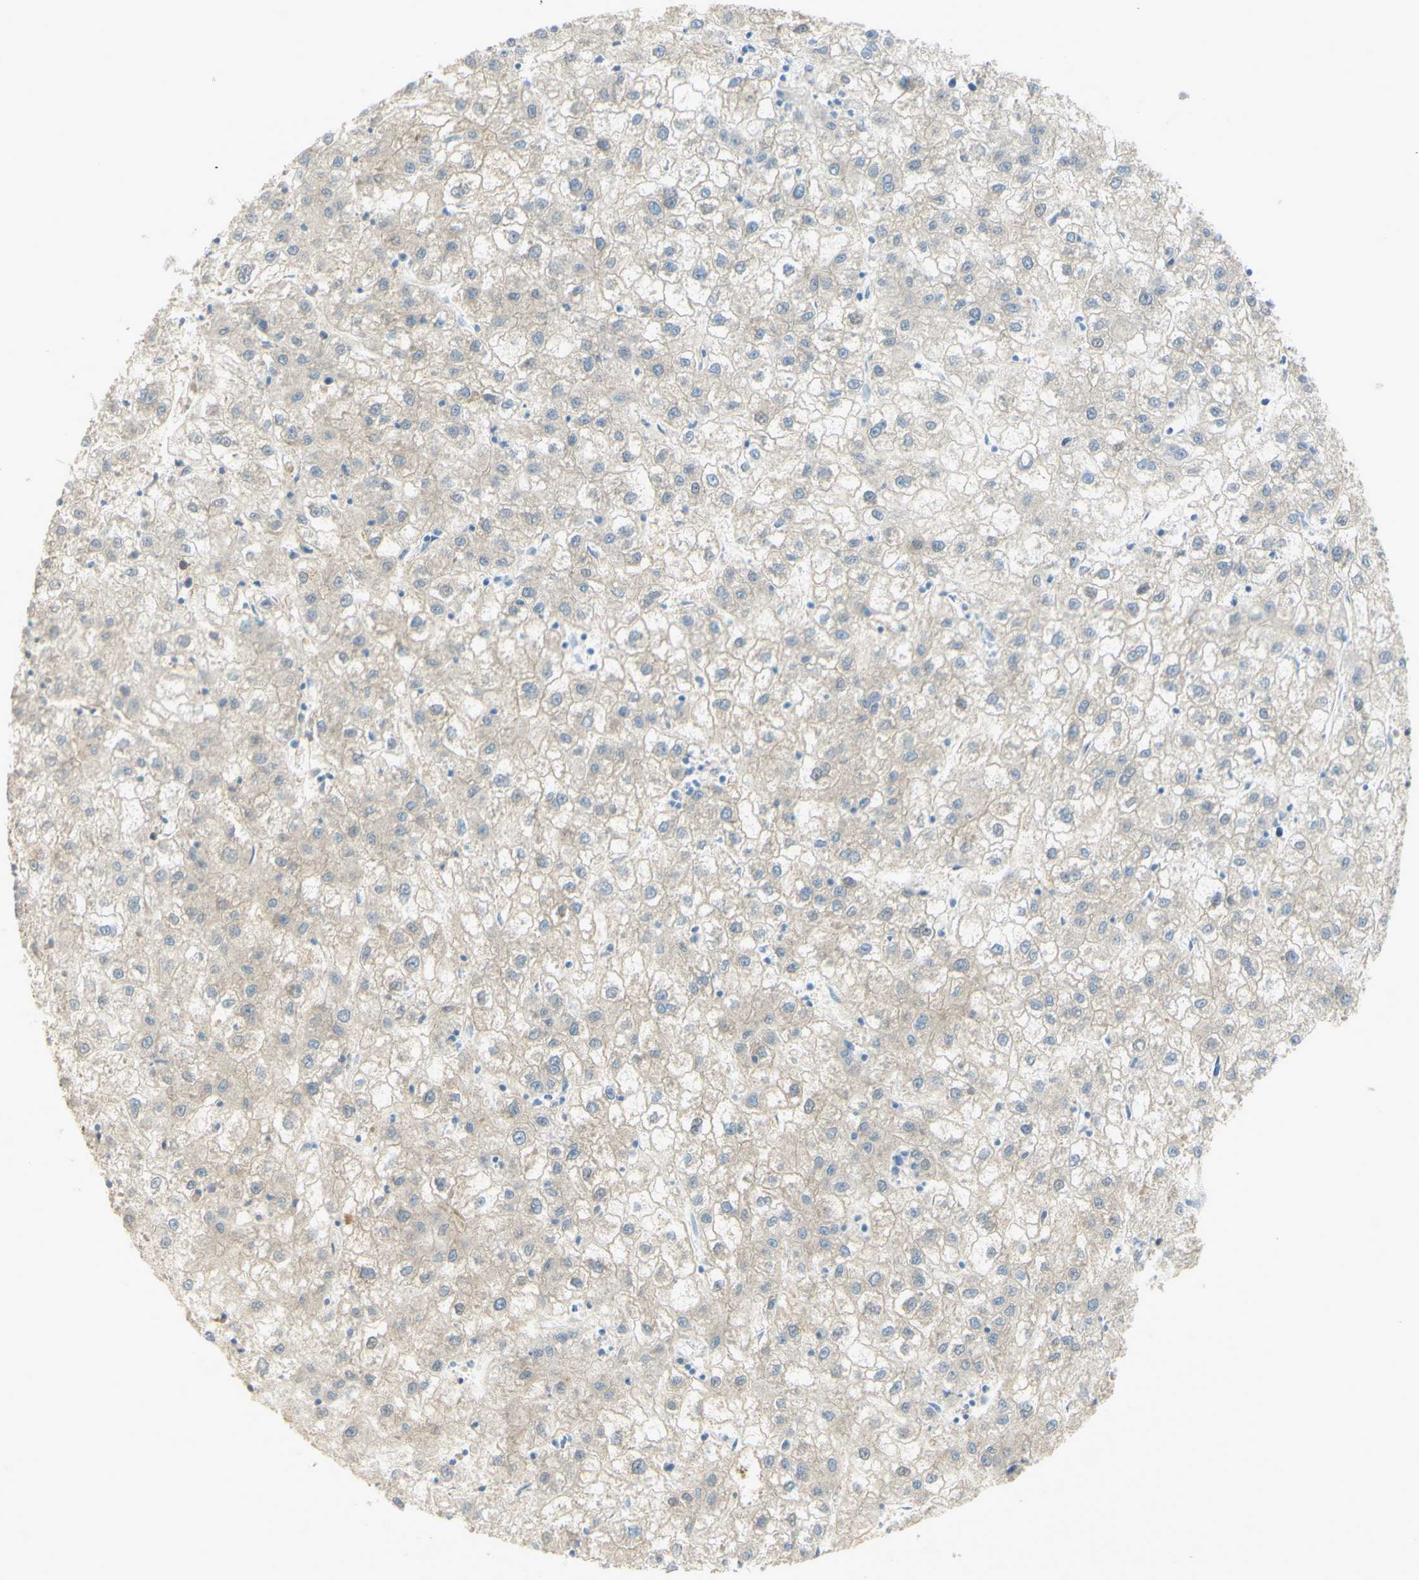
{"staining": {"intensity": "negative", "quantity": "none", "location": "none"}, "tissue": "liver cancer", "cell_type": "Tumor cells", "image_type": "cancer", "snomed": [{"axis": "morphology", "description": "Carcinoma, Hepatocellular, NOS"}, {"axis": "topography", "description": "Liver"}], "caption": "DAB (3,3'-diaminobenzidine) immunohistochemical staining of liver hepatocellular carcinoma reveals no significant expression in tumor cells.", "gene": "ART3", "patient": {"sex": "male", "age": 72}}